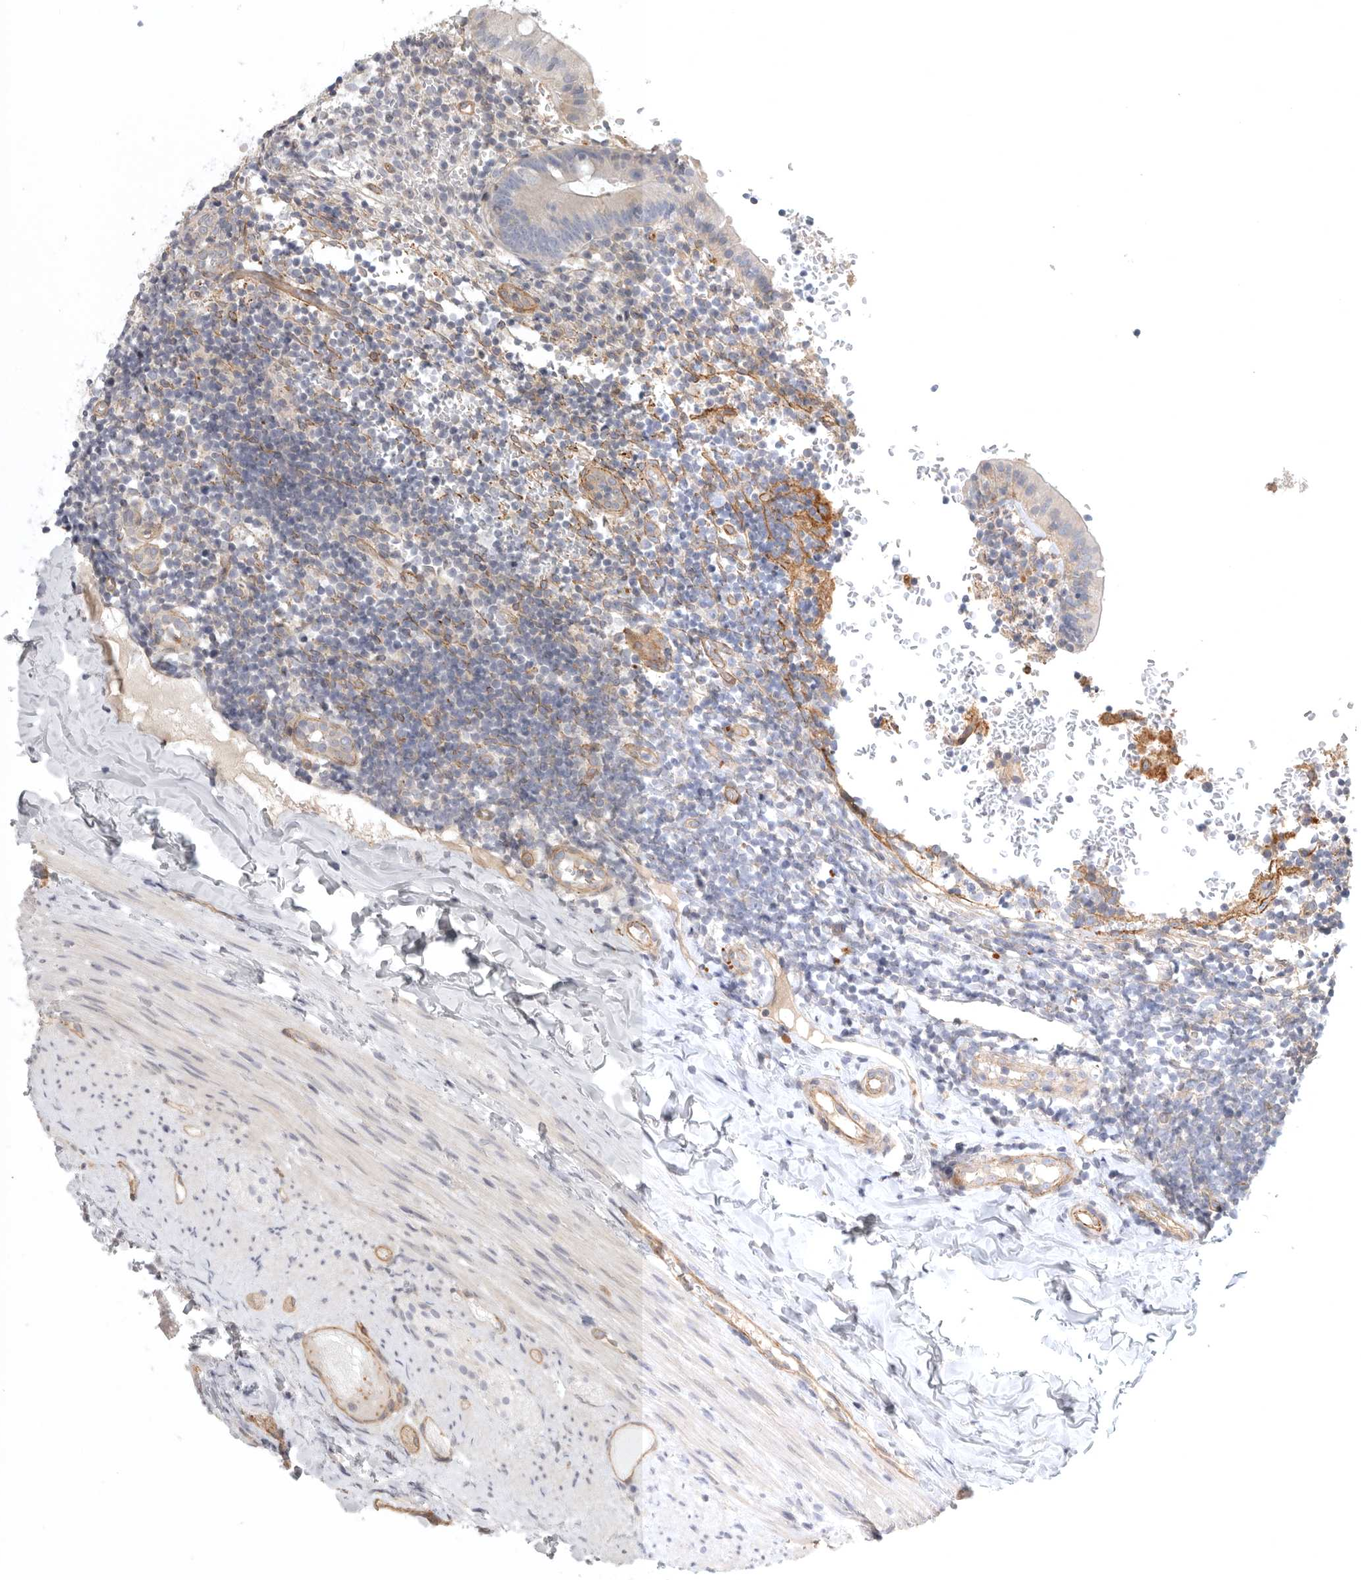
{"staining": {"intensity": "negative", "quantity": "none", "location": "none"}, "tissue": "appendix", "cell_type": "Glandular cells", "image_type": "normal", "snomed": [{"axis": "morphology", "description": "Normal tissue, NOS"}, {"axis": "topography", "description": "Appendix"}], "caption": "This micrograph is of normal appendix stained with IHC to label a protein in brown with the nuclei are counter-stained blue. There is no expression in glandular cells.", "gene": "LONRF1", "patient": {"sex": "male", "age": 8}}